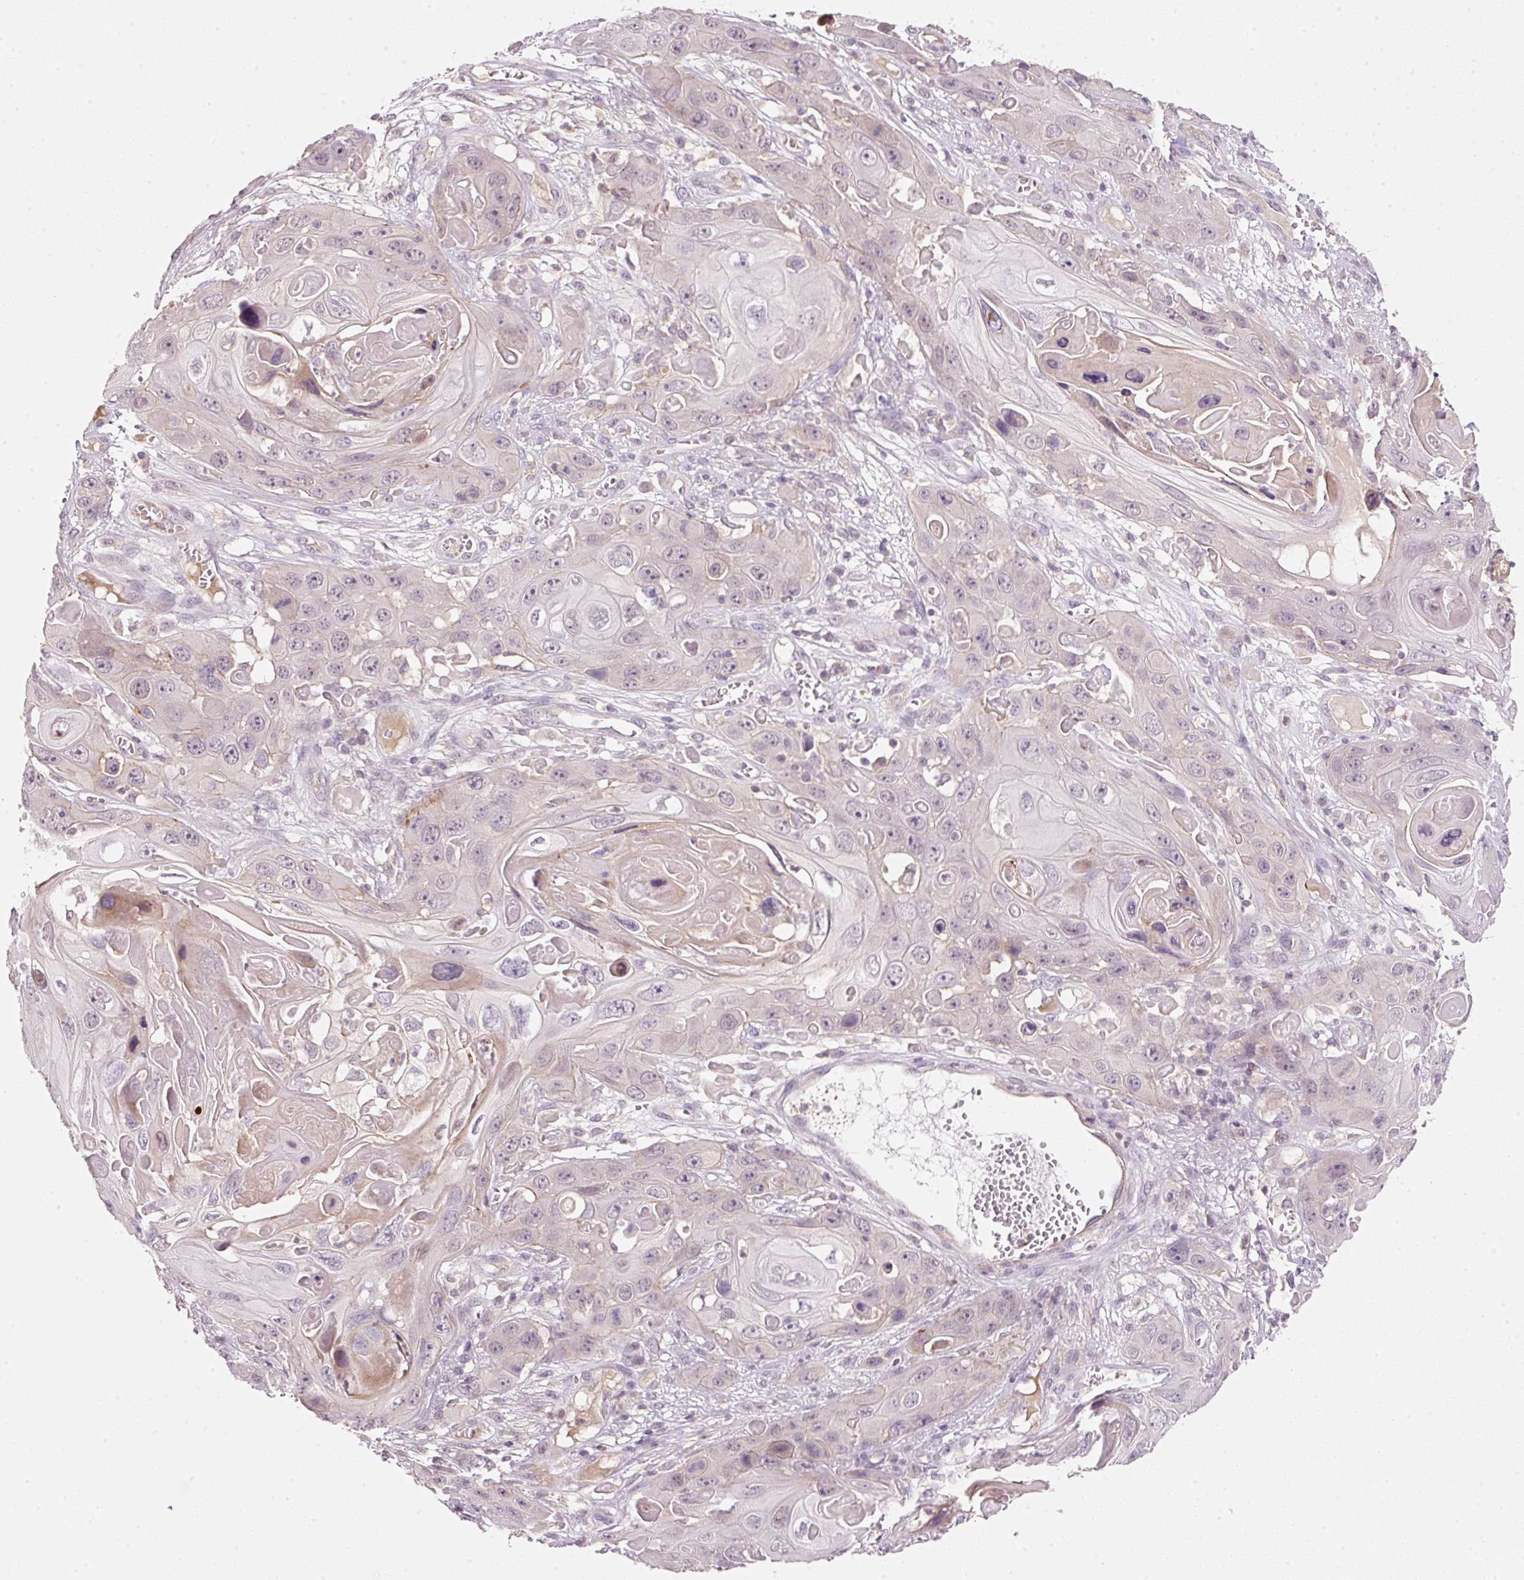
{"staining": {"intensity": "negative", "quantity": "none", "location": "none"}, "tissue": "skin cancer", "cell_type": "Tumor cells", "image_type": "cancer", "snomed": [{"axis": "morphology", "description": "Squamous cell carcinoma, NOS"}, {"axis": "topography", "description": "Skin"}], "caption": "An immunohistochemistry (IHC) histopathology image of skin squamous cell carcinoma is shown. There is no staining in tumor cells of skin squamous cell carcinoma.", "gene": "TIRAP", "patient": {"sex": "male", "age": 55}}